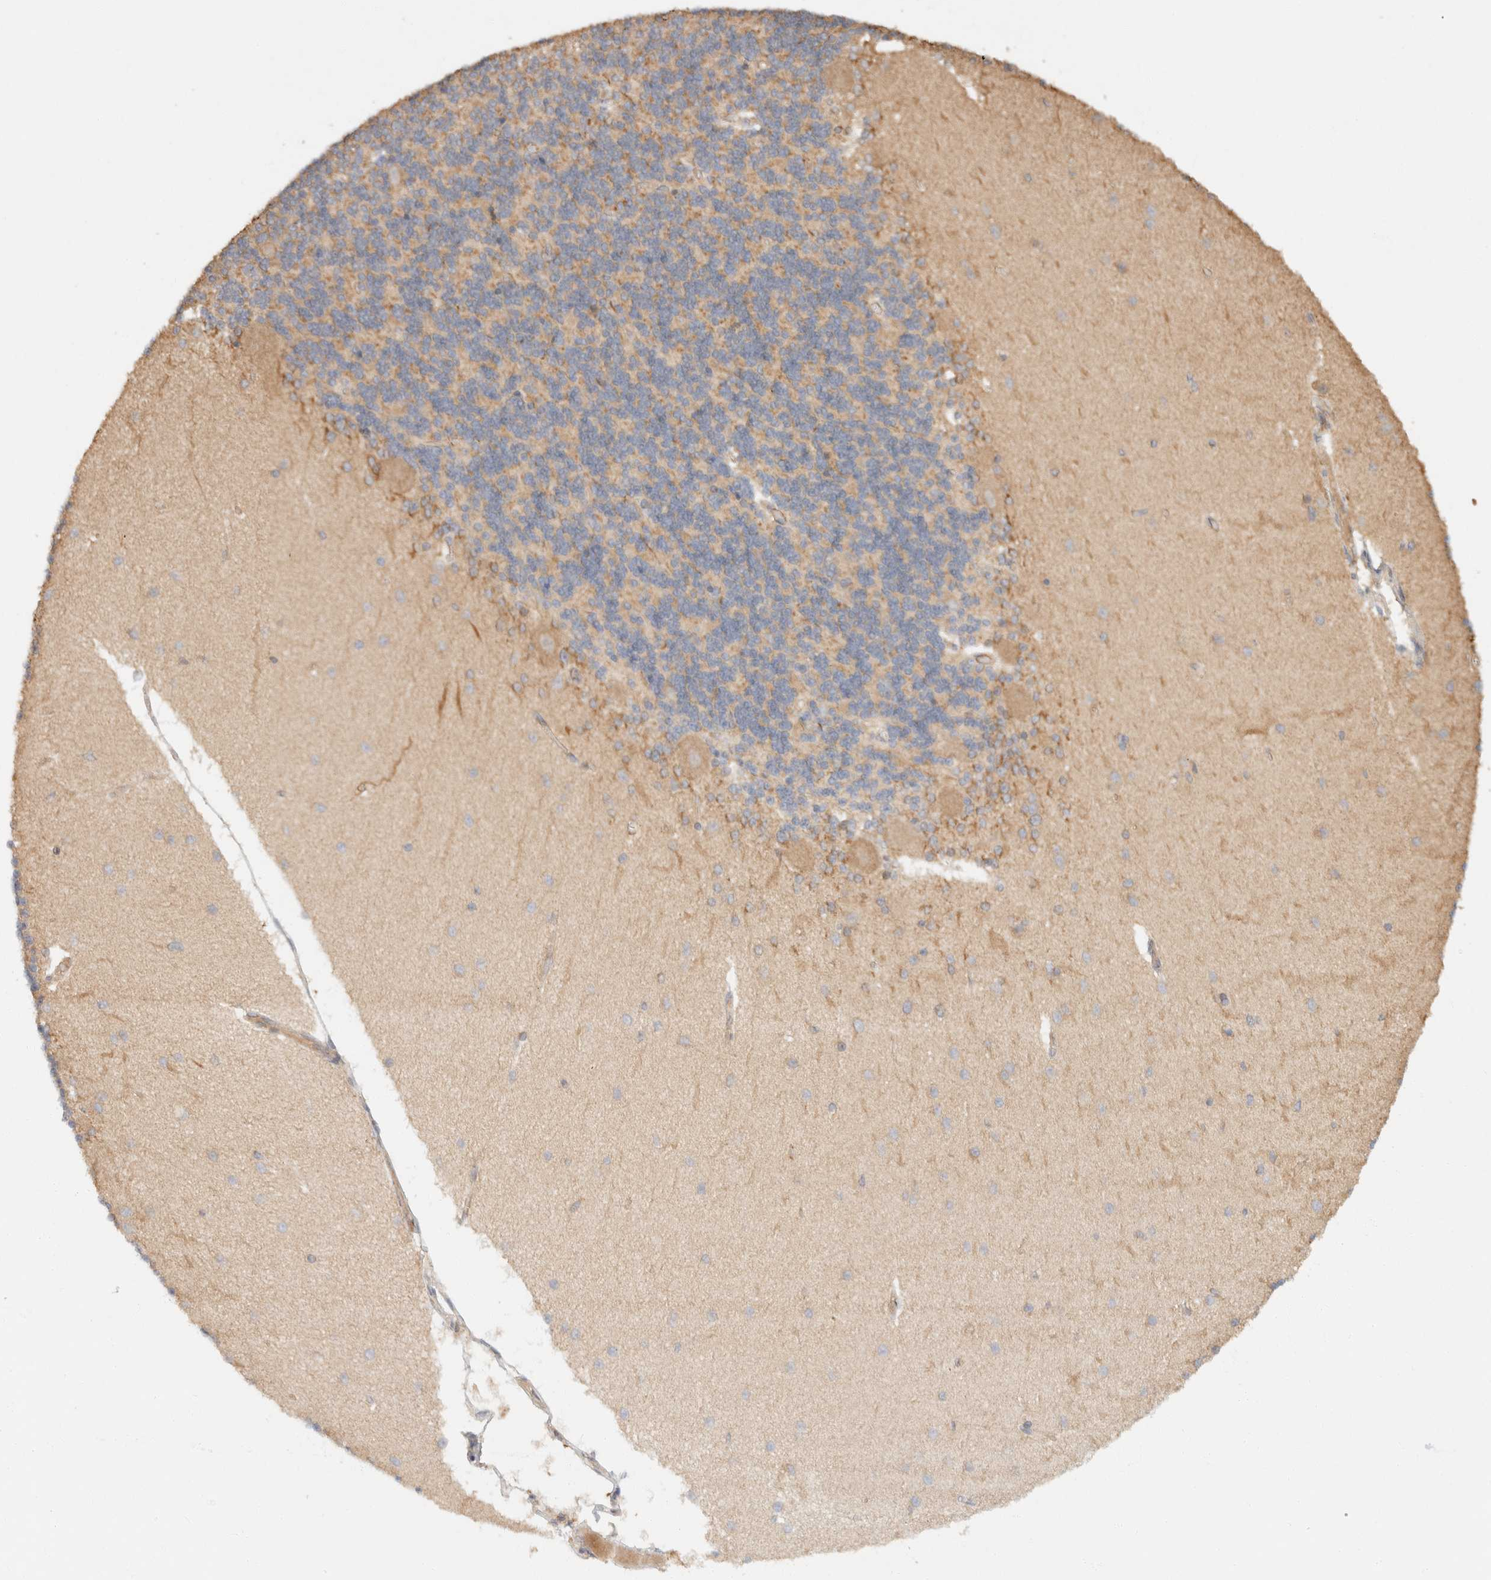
{"staining": {"intensity": "weak", "quantity": "25%-75%", "location": "cytoplasmic/membranous"}, "tissue": "cerebellum", "cell_type": "Cells in granular layer", "image_type": "normal", "snomed": [{"axis": "morphology", "description": "Normal tissue, NOS"}, {"axis": "topography", "description": "Cerebellum"}], "caption": "Immunohistochemistry of normal human cerebellum reveals low levels of weak cytoplasmic/membranous positivity in approximately 25%-75% of cells in granular layer.", "gene": "TACC1", "patient": {"sex": "female", "age": 54}}